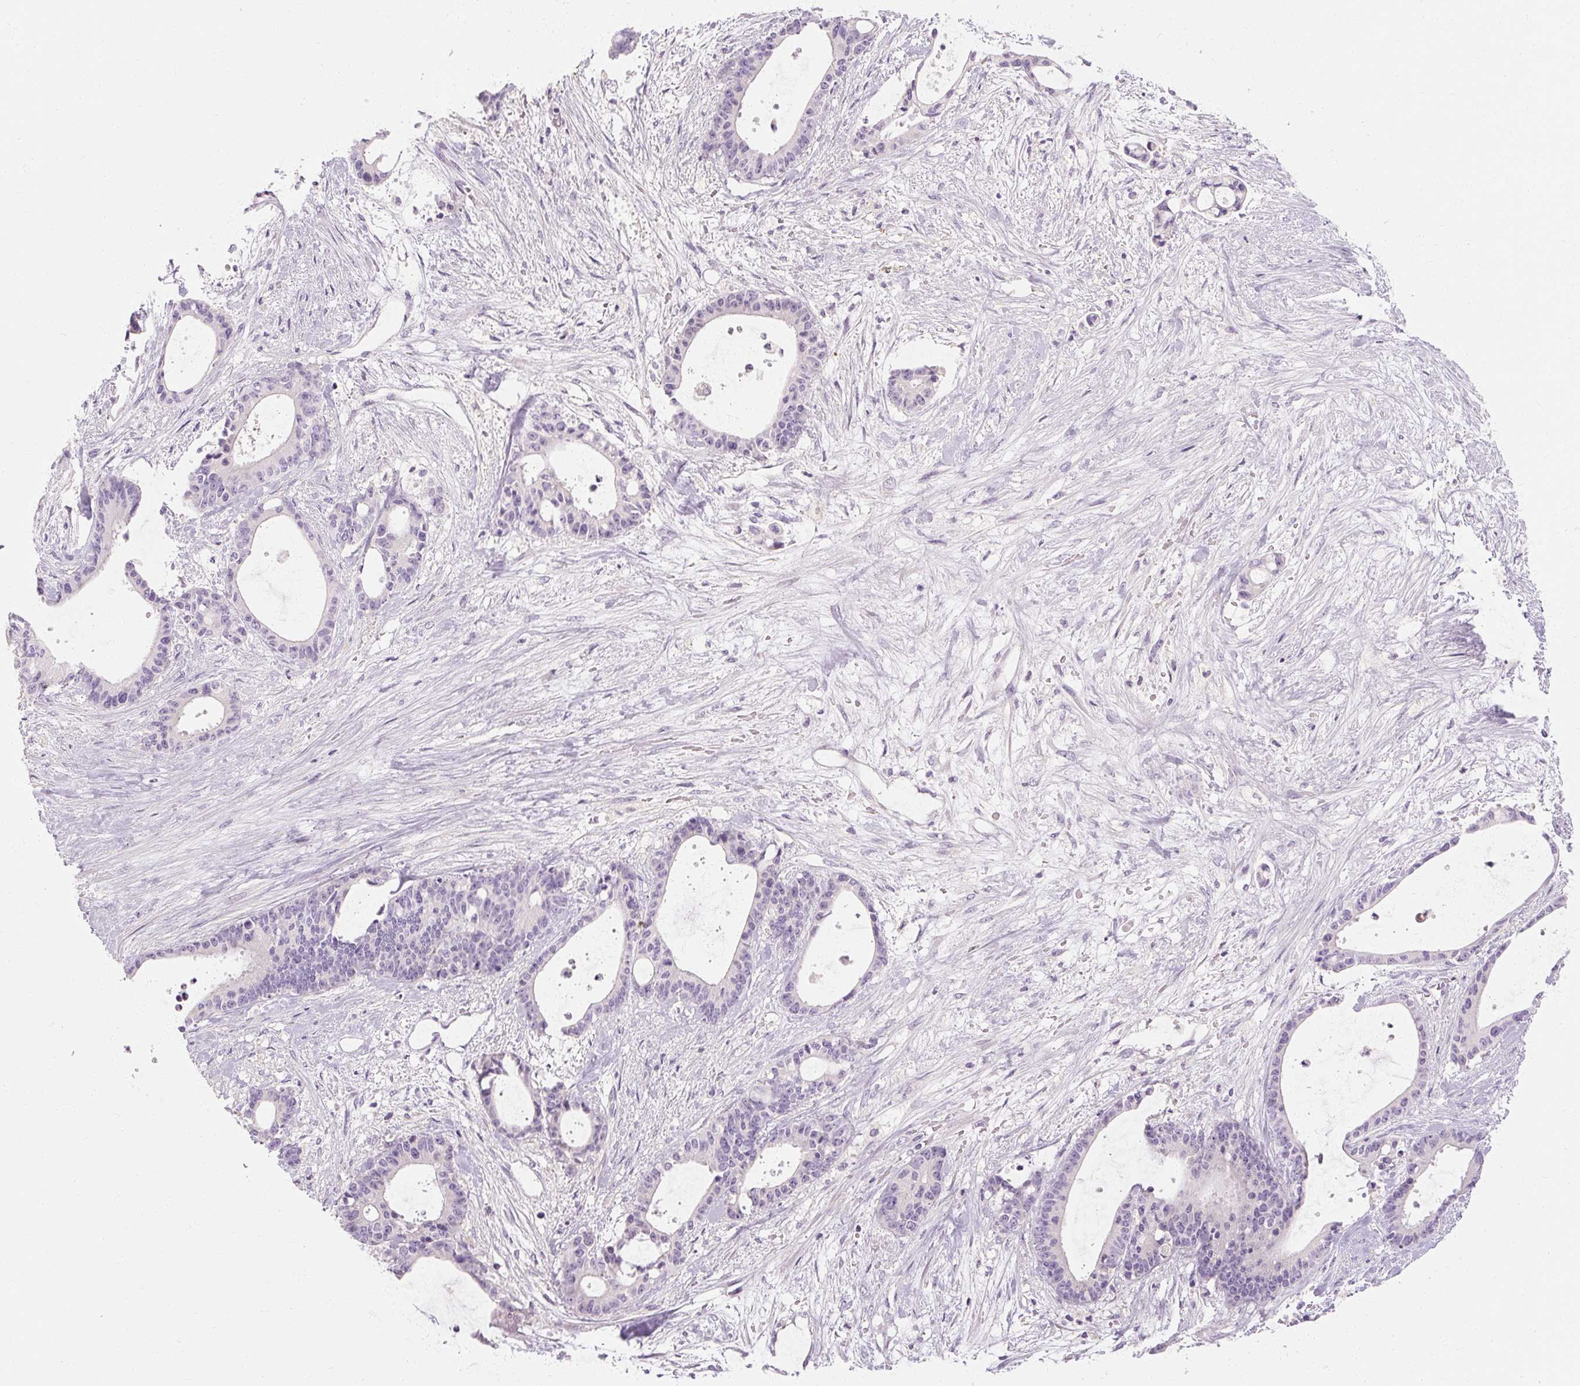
{"staining": {"intensity": "negative", "quantity": "none", "location": "none"}, "tissue": "liver cancer", "cell_type": "Tumor cells", "image_type": "cancer", "snomed": [{"axis": "morphology", "description": "Normal tissue, NOS"}, {"axis": "morphology", "description": "Cholangiocarcinoma"}, {"axis": "topography", "description": "Liver"}, {"axis": "topography", "description": "Peripheral nerve tissue"}], "caption": "DAB immunohistochemical staining of human liver cancer (cholangiocarcinoma) shows no significant positivity in tumor cells. (Stains: DAB immunohistochemistry with hematoxylin counter stain, Microscopy: brightfield microscopy at high magnification).", "gene": "NFE2L3", "patient": {"sex": "female", "age": 73}}